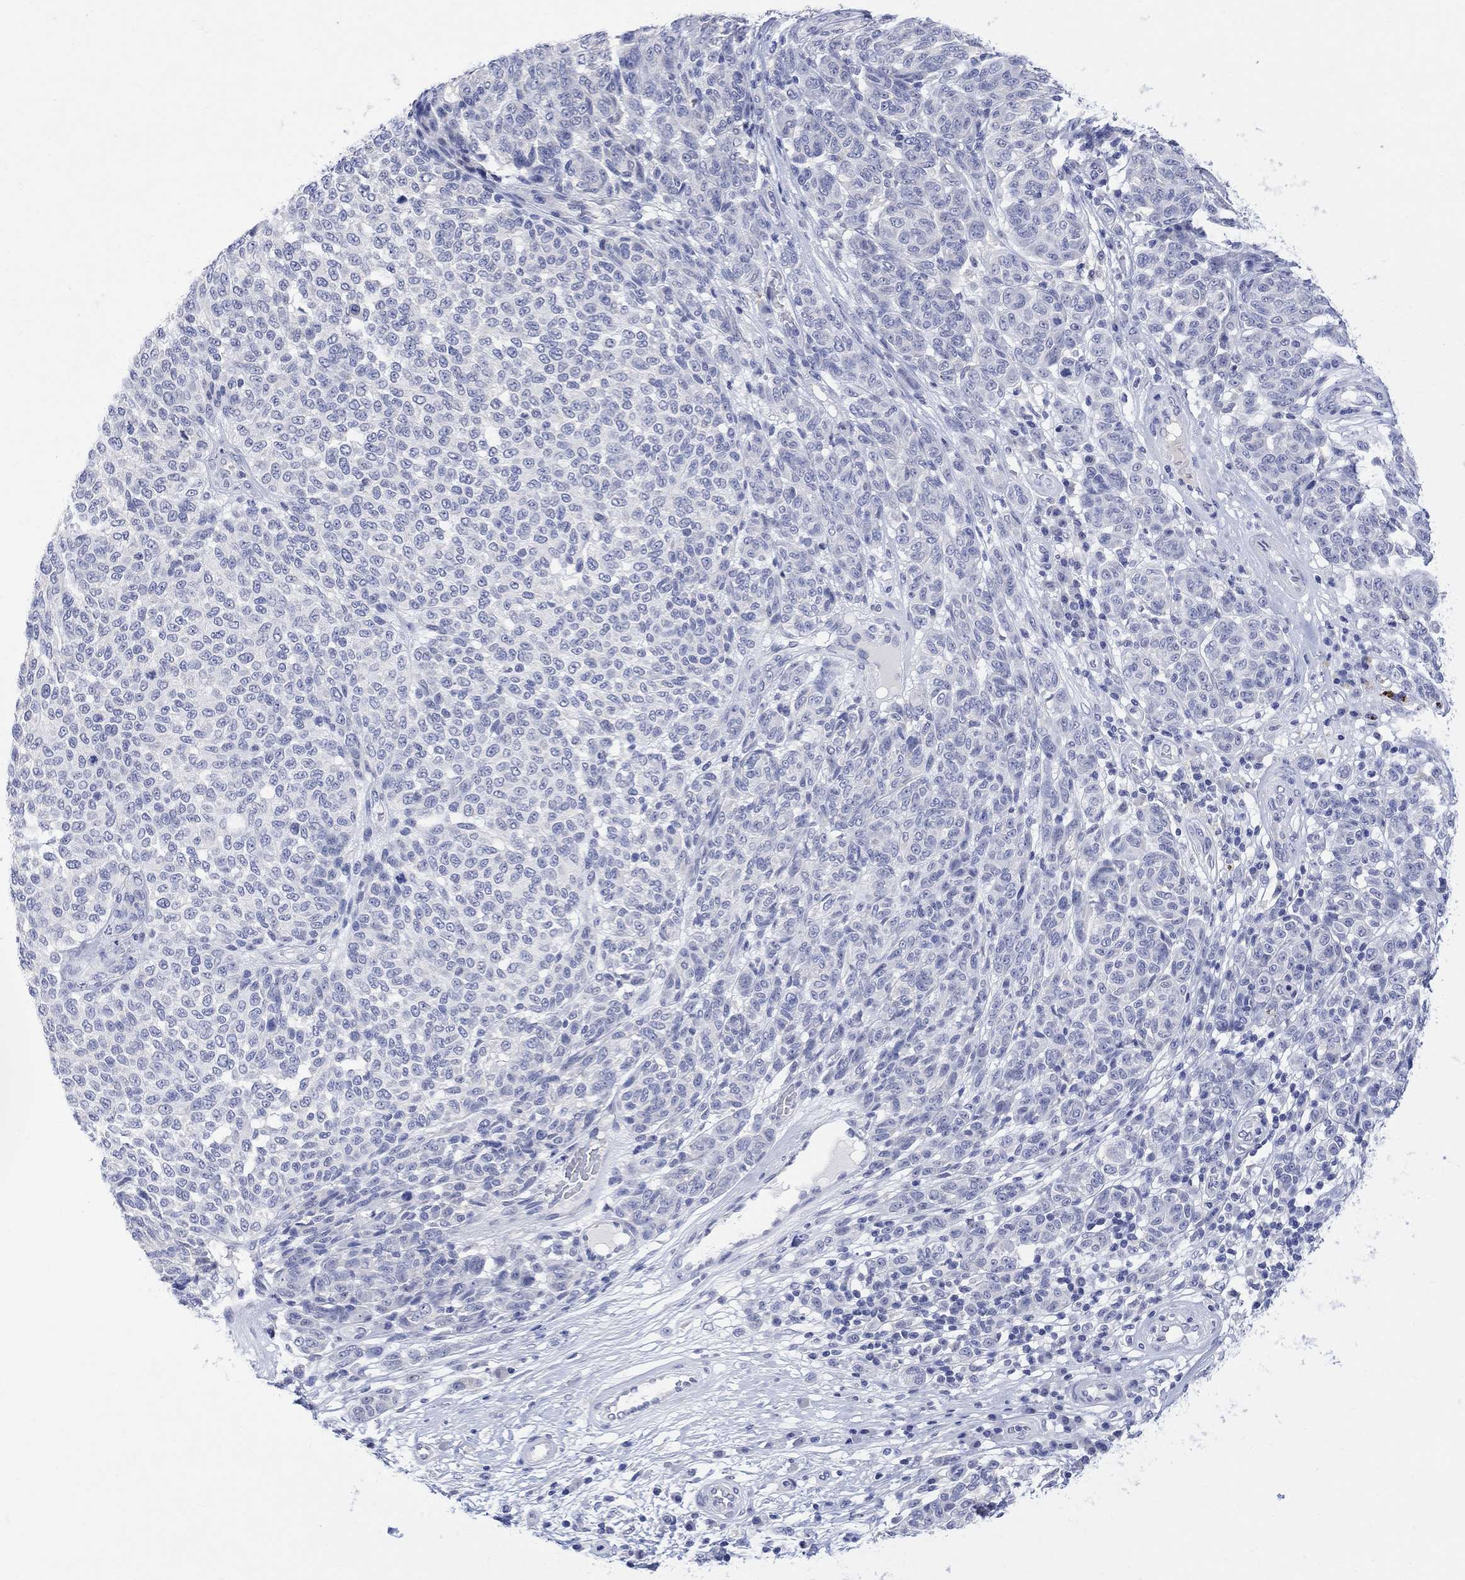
{"staining": {"intensity": "negative", "quantity": "none", "location": "none"}, "tissue": "melanoma", "cell_type": "Tumor cells", "image_type": "cancer", "snomed": [{"axis": "morphology", "description": "Malignant melanoma, NOS"}, {"axis": "topography", "description": "Skin"}], "caption": "Protein analysis of melanoma reveals no significant positivity in tumor cells. The staining was performed using DAB to visualize the protein expression in brown, while the nuclei were stained in blue with hematoxylin (Magnification: 20x).", "gene": "FBP2", "patient": {"sex": "male", "age": 59}}